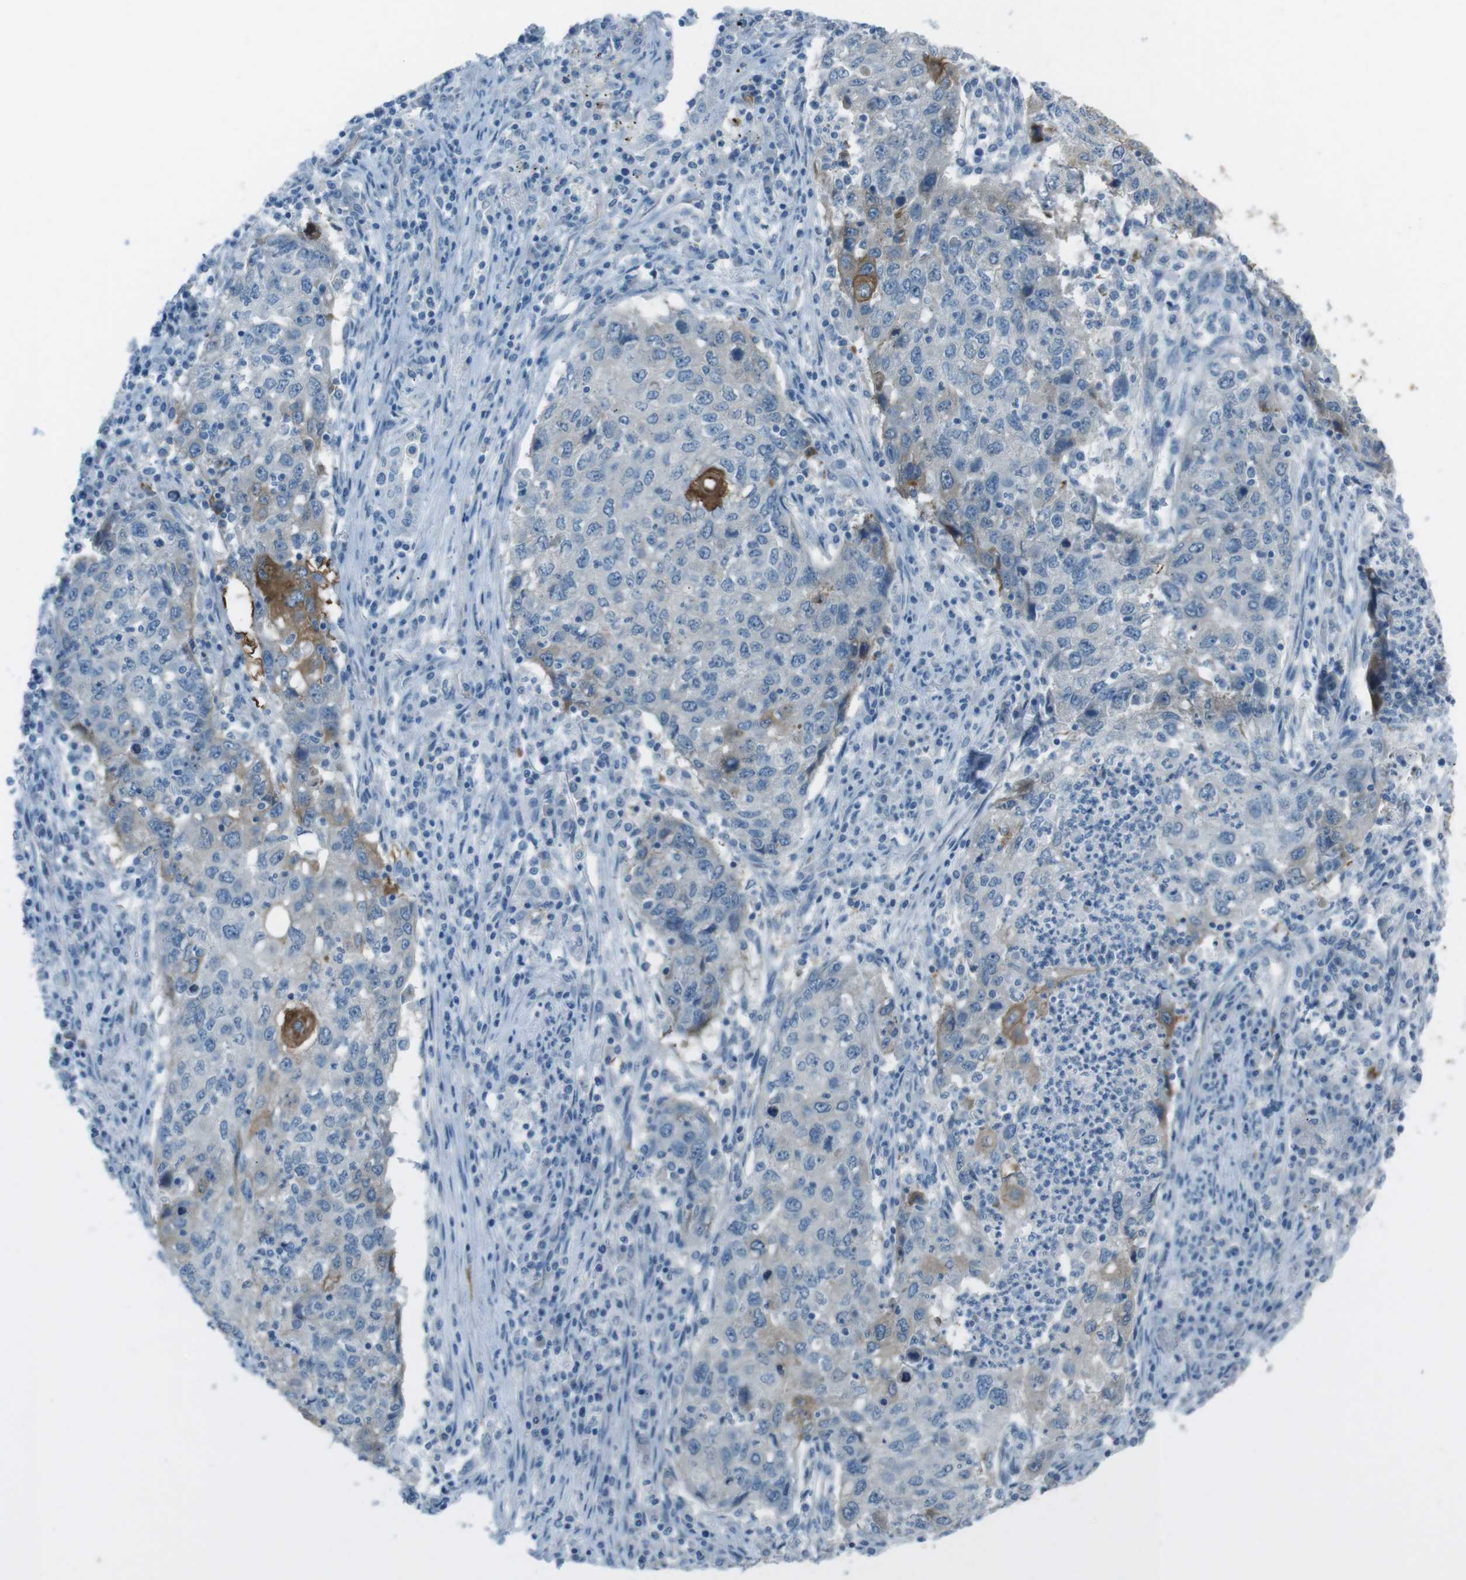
{"staining": {"intensity": "weak", "quantity": "<25%", "location": "cytoplasmic/membranous"}, "tissue": "lung cancer", "cell_type": "Tumor cells", "image_type": "cancer", "snomed": [{"axis": "morphology", "description": "Squamous cell carcinoma, NOS"}, {"axis": "topography", "description": "Lung"}], "caption": "IHC photomicrograph of neoplastic tissue: human lung squamous cell carcinoma stained with DAB (3,3'-diaminobenzidine) shows no significant protein positivity in tumor cells.", "gene": "TUBB2A", "patient": {"sex": "female", "age": 63}}